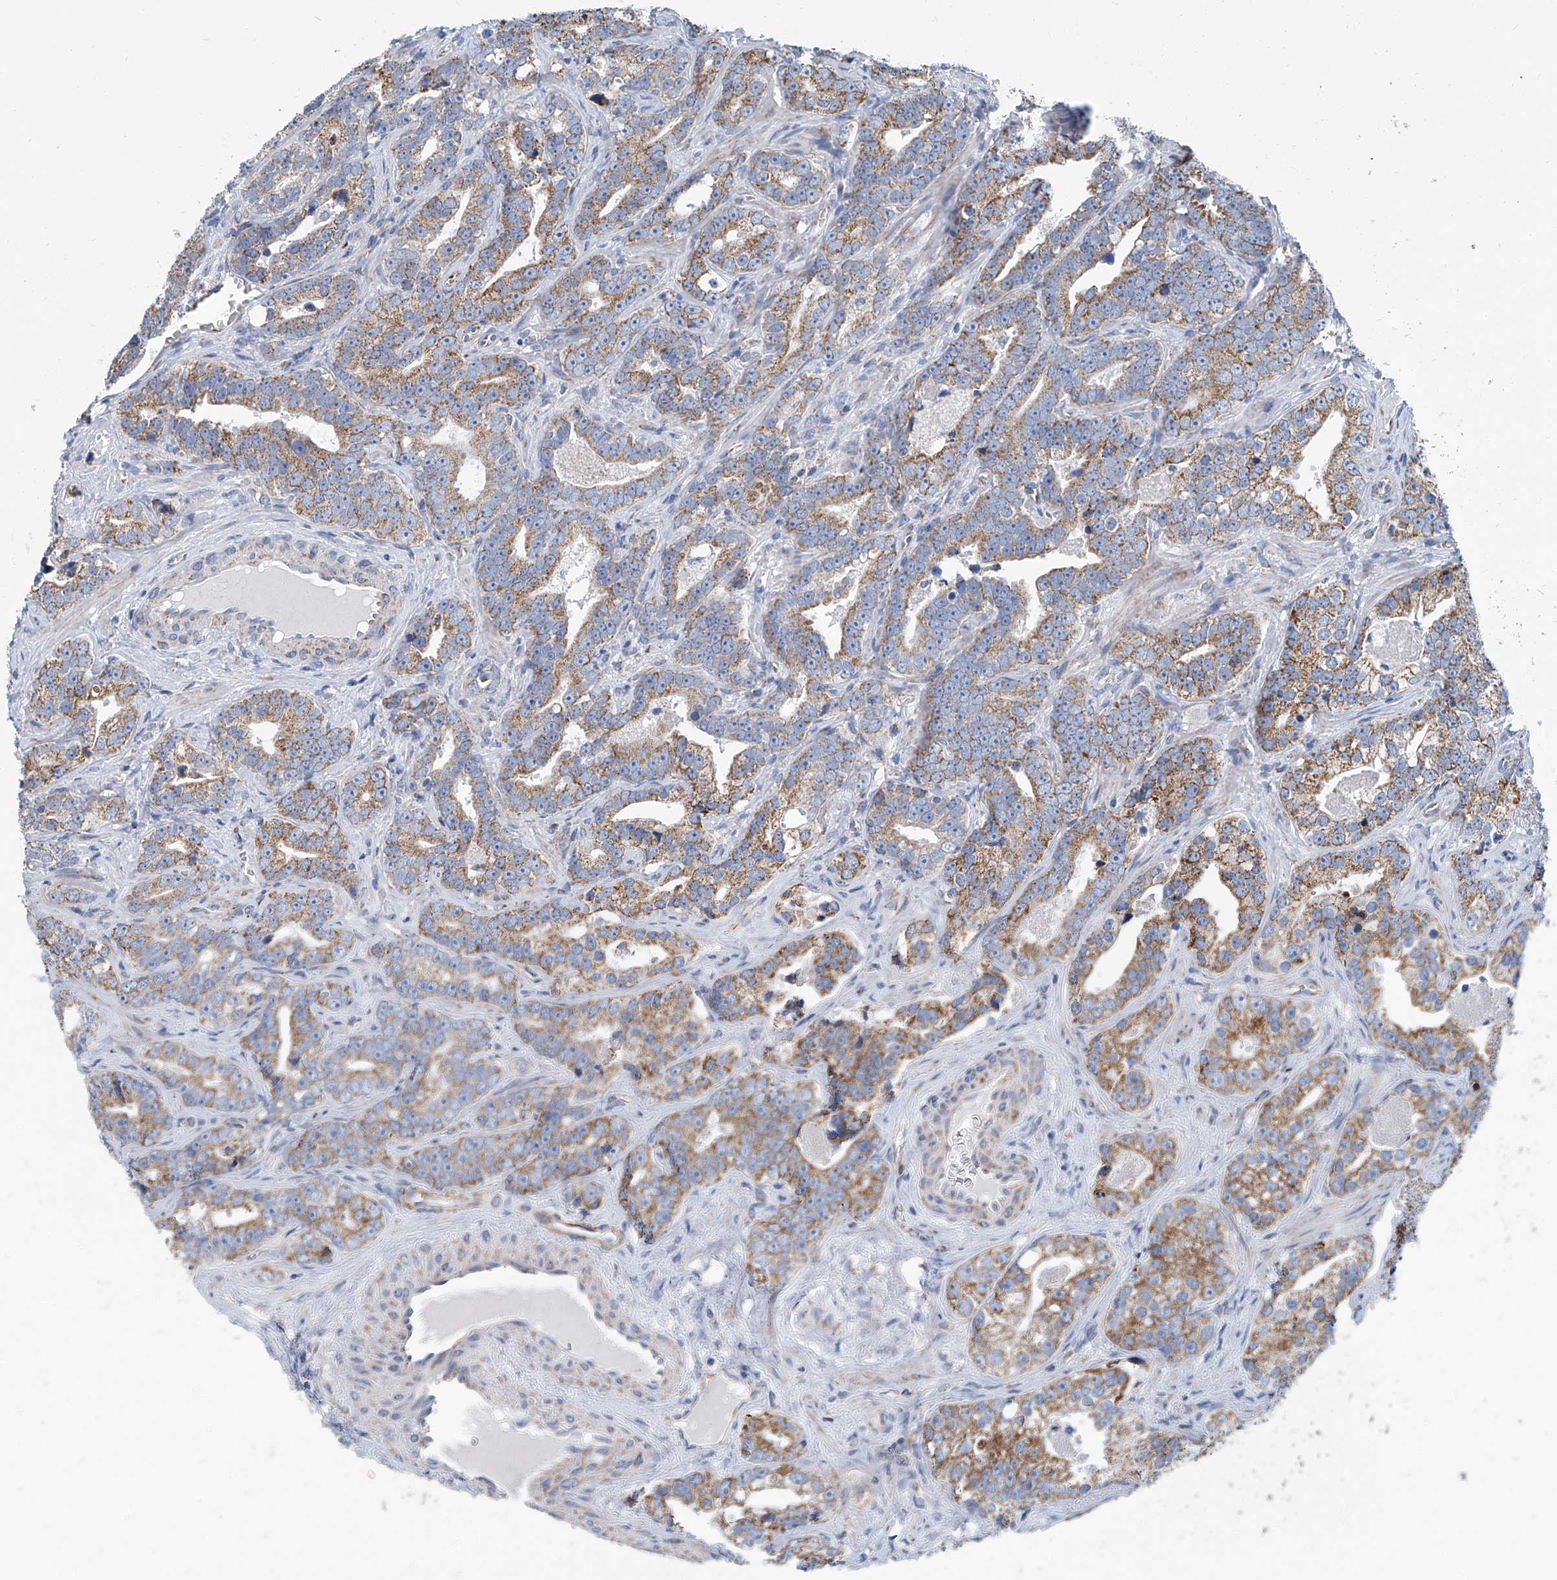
{"staining": {"intensity": "moderate", "quantity": ">75%", "location": "cytoplasmic/membranous"}, "tissue": "prostate cancer", "cell_type": "Tumor cells", "image_type": "cancer", "snomed": [{"axis": "morphology", "description": "Adenocarcinoma, High grade"}, {"axis": "topography", "description": "Prostate"}], "caption": "Protein analysis of prostate cancer tissue demonstrates moderate cytoplasmic/membranous positivity in about >75% of tumor cells.", "gene": "MT-ND1", "patient": {"sex": "male", "age": 62}}